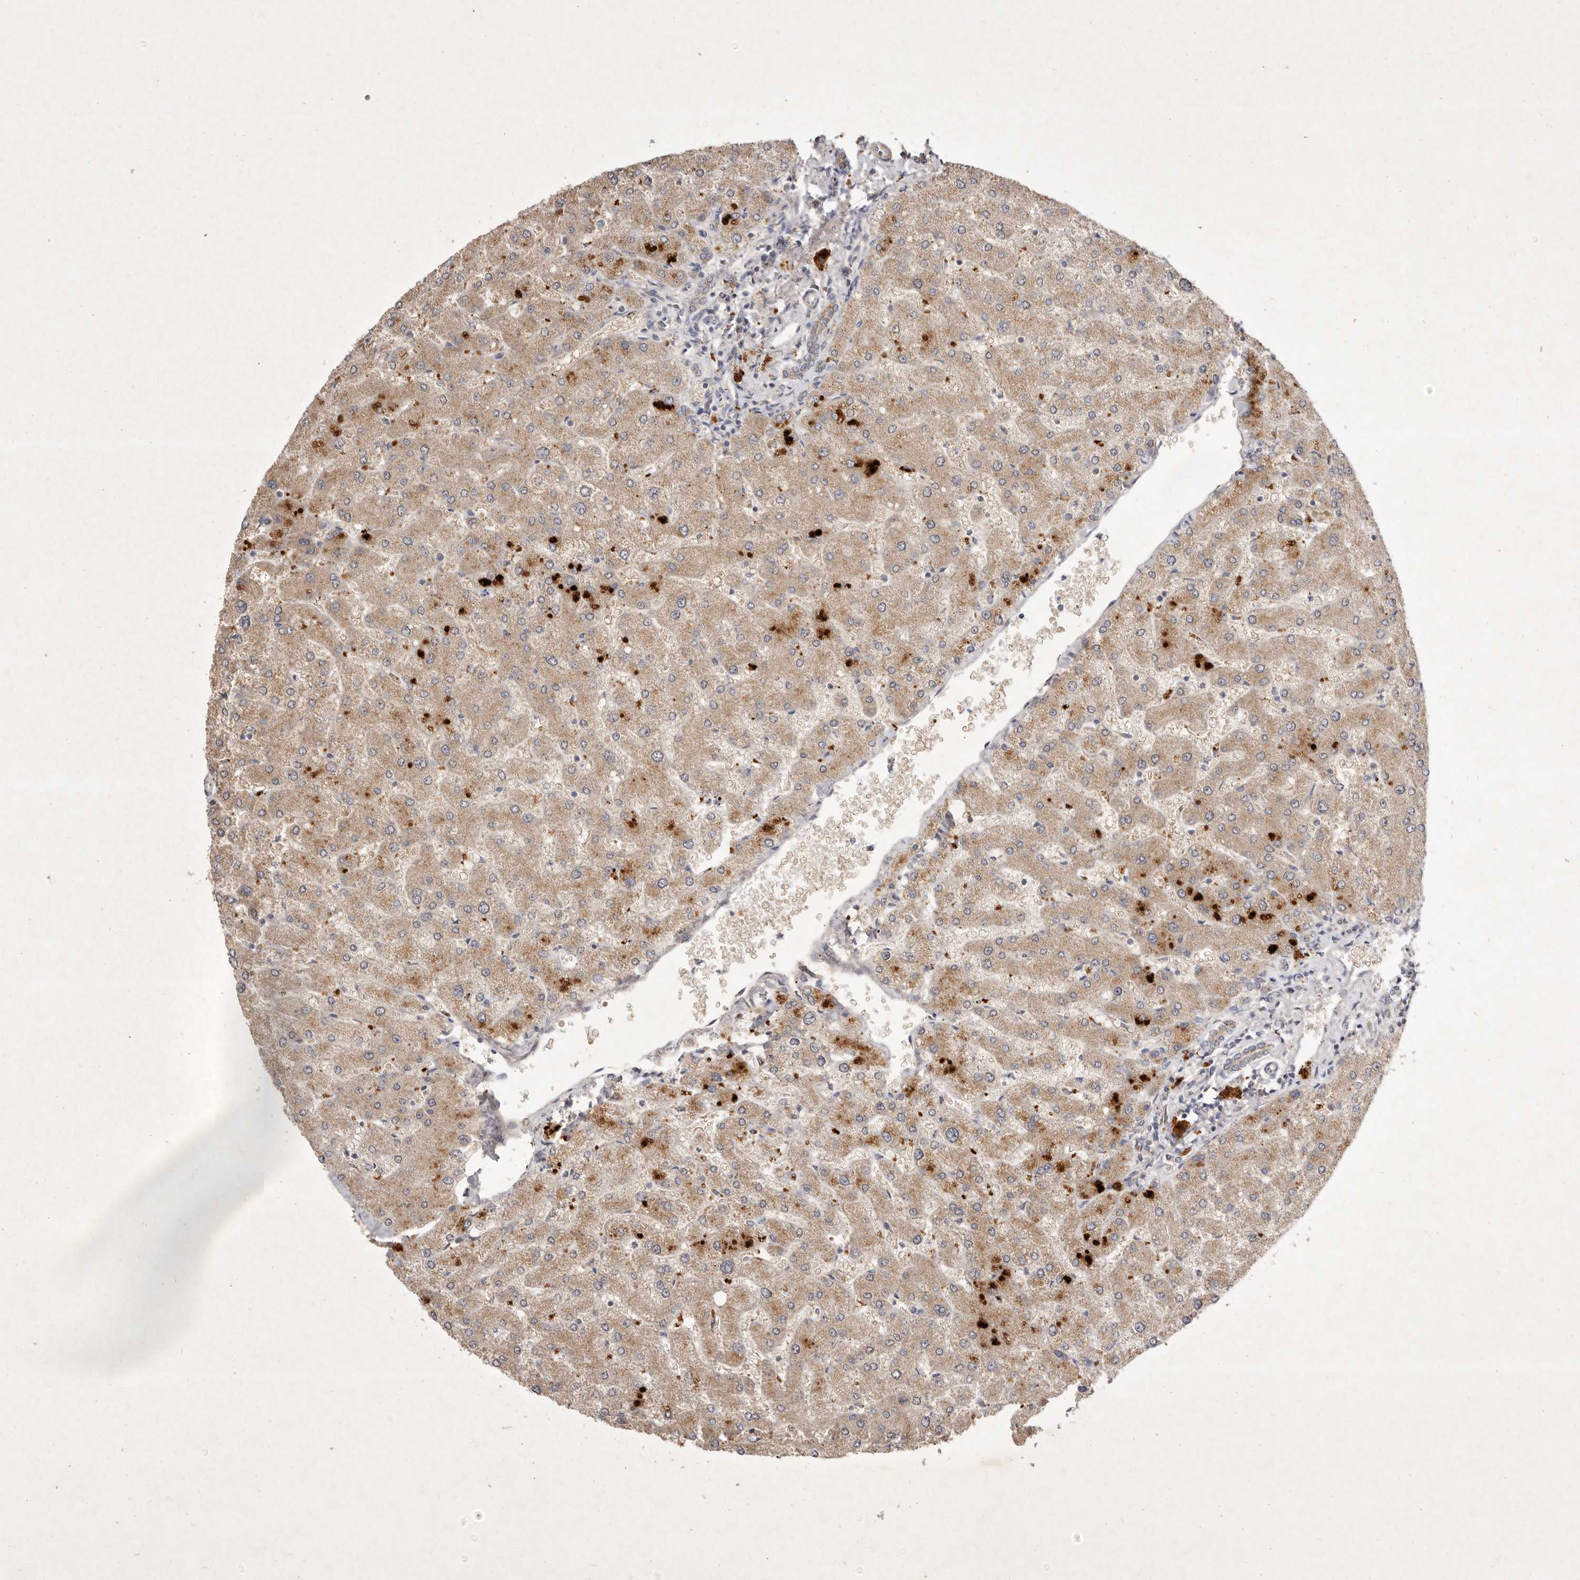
{"staining": {"intensity": "weak", "quantity": ">75%", "location": "cytoplasmic/membranous"}, "tissue": "liver", "cell_type": "Cholangiocytes", "image_type": "normal", "snomed": [{"axis": "morphology", "description": "Normal tissue, NOS"}, {"axis": "topography", "description": "Liver"}], "caption": "Immunohistochemical staining of unremarkable liver demonstrates >75% levels of weak cytoplasmic/membranous protein expression in about >75% of cholangiocytes.", "gene": "USP24", "patient": {"sex": "male", "age": 55}}